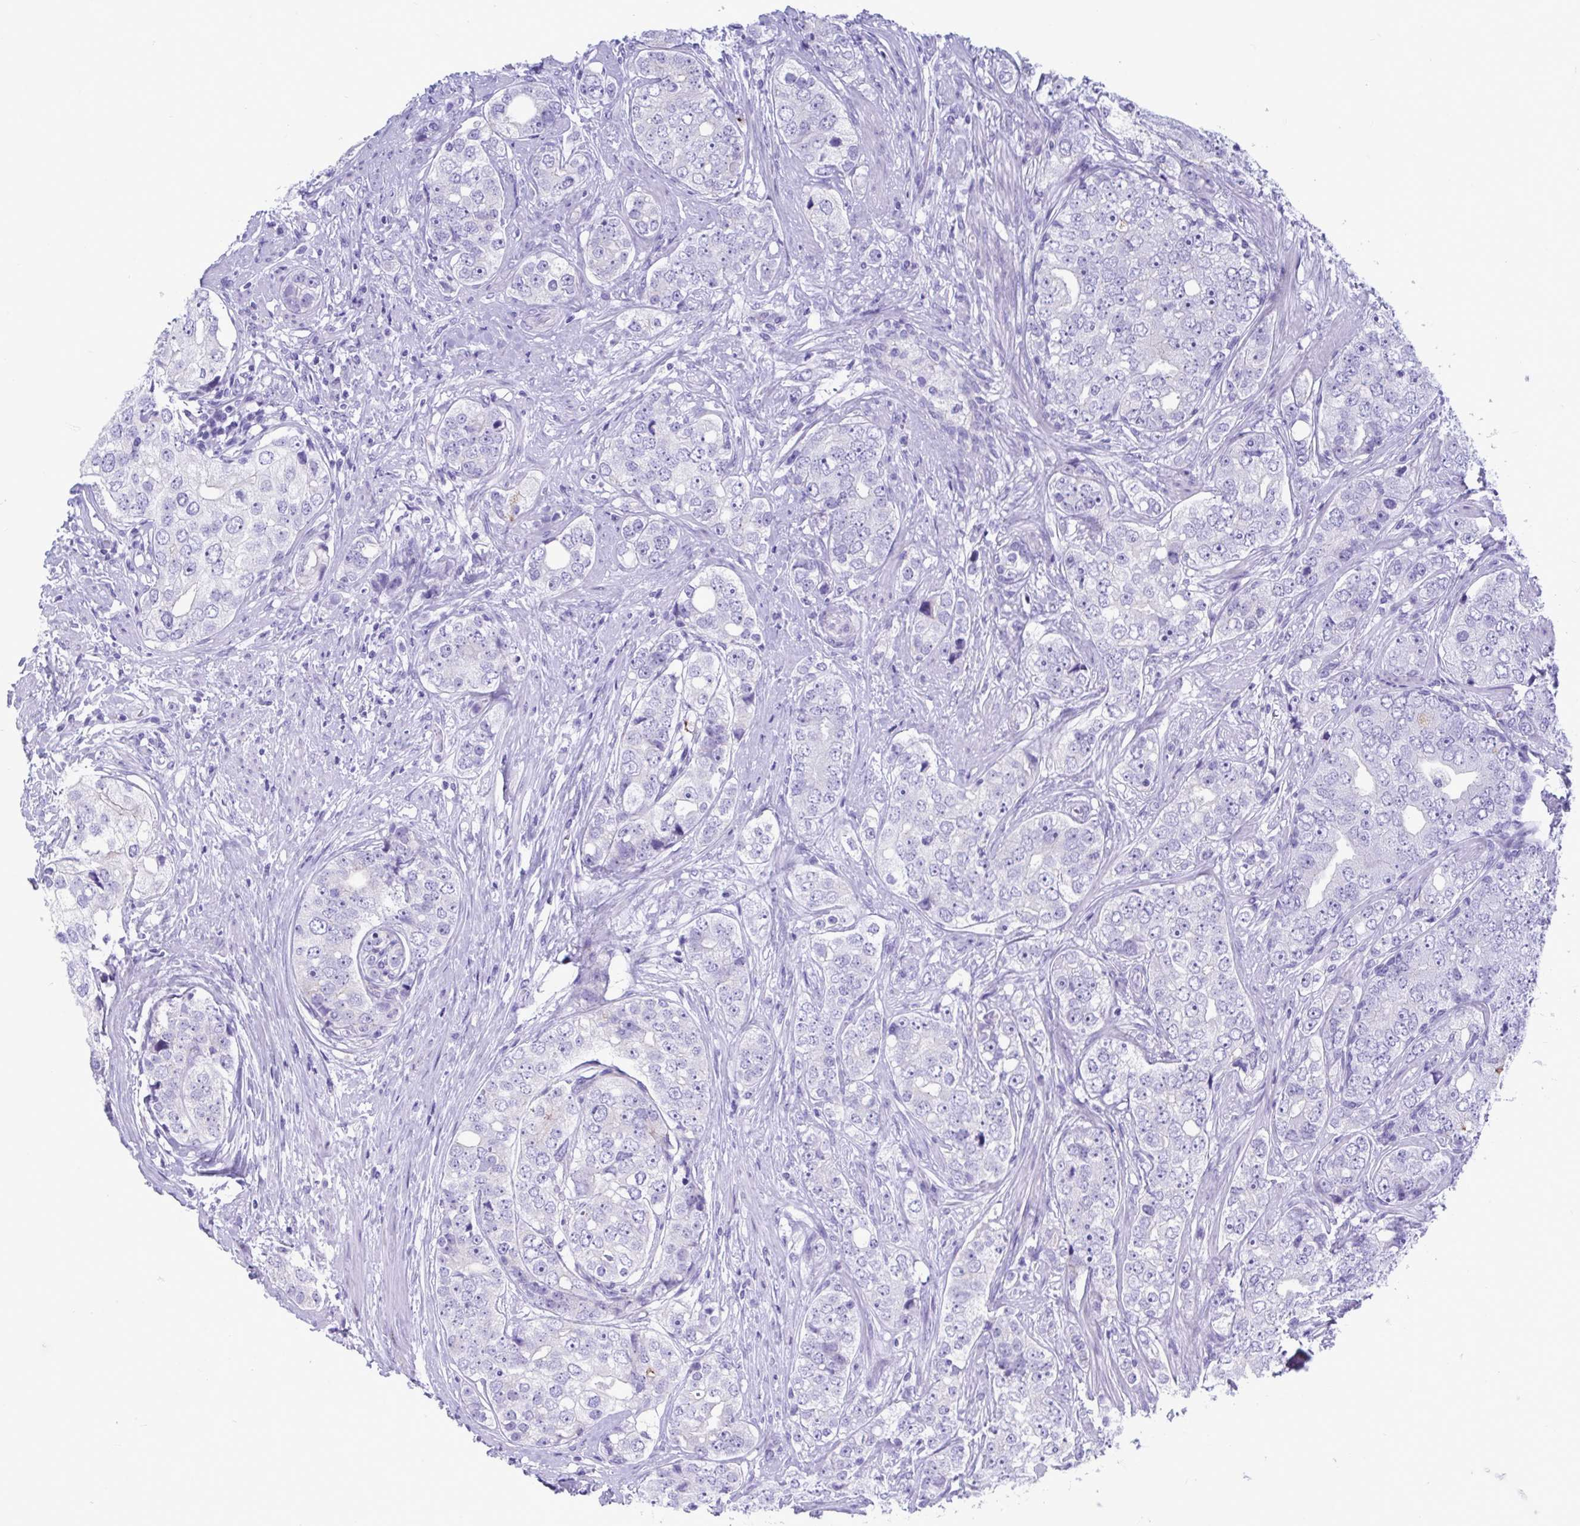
{"staining": {"intensity": "negative", "quantity": "none", "location": "none"}, "tissue": "prostate cancer", "cell_type": "Tumor cells", "image_type": "cancer", "snomed": [{"axis": "morphology", "description": "Adenocarcinoma, High grade"}, {"axis": "topography", "description": "Prostate"}], "caption": "High-grade adenocarcinoma (prostate) stained for a protein using immunohistochemistry (IHC) exhibits no positivity tumor cells.", "gene": "TTC30B", "patient": {"sex": "male", "age": 60}}